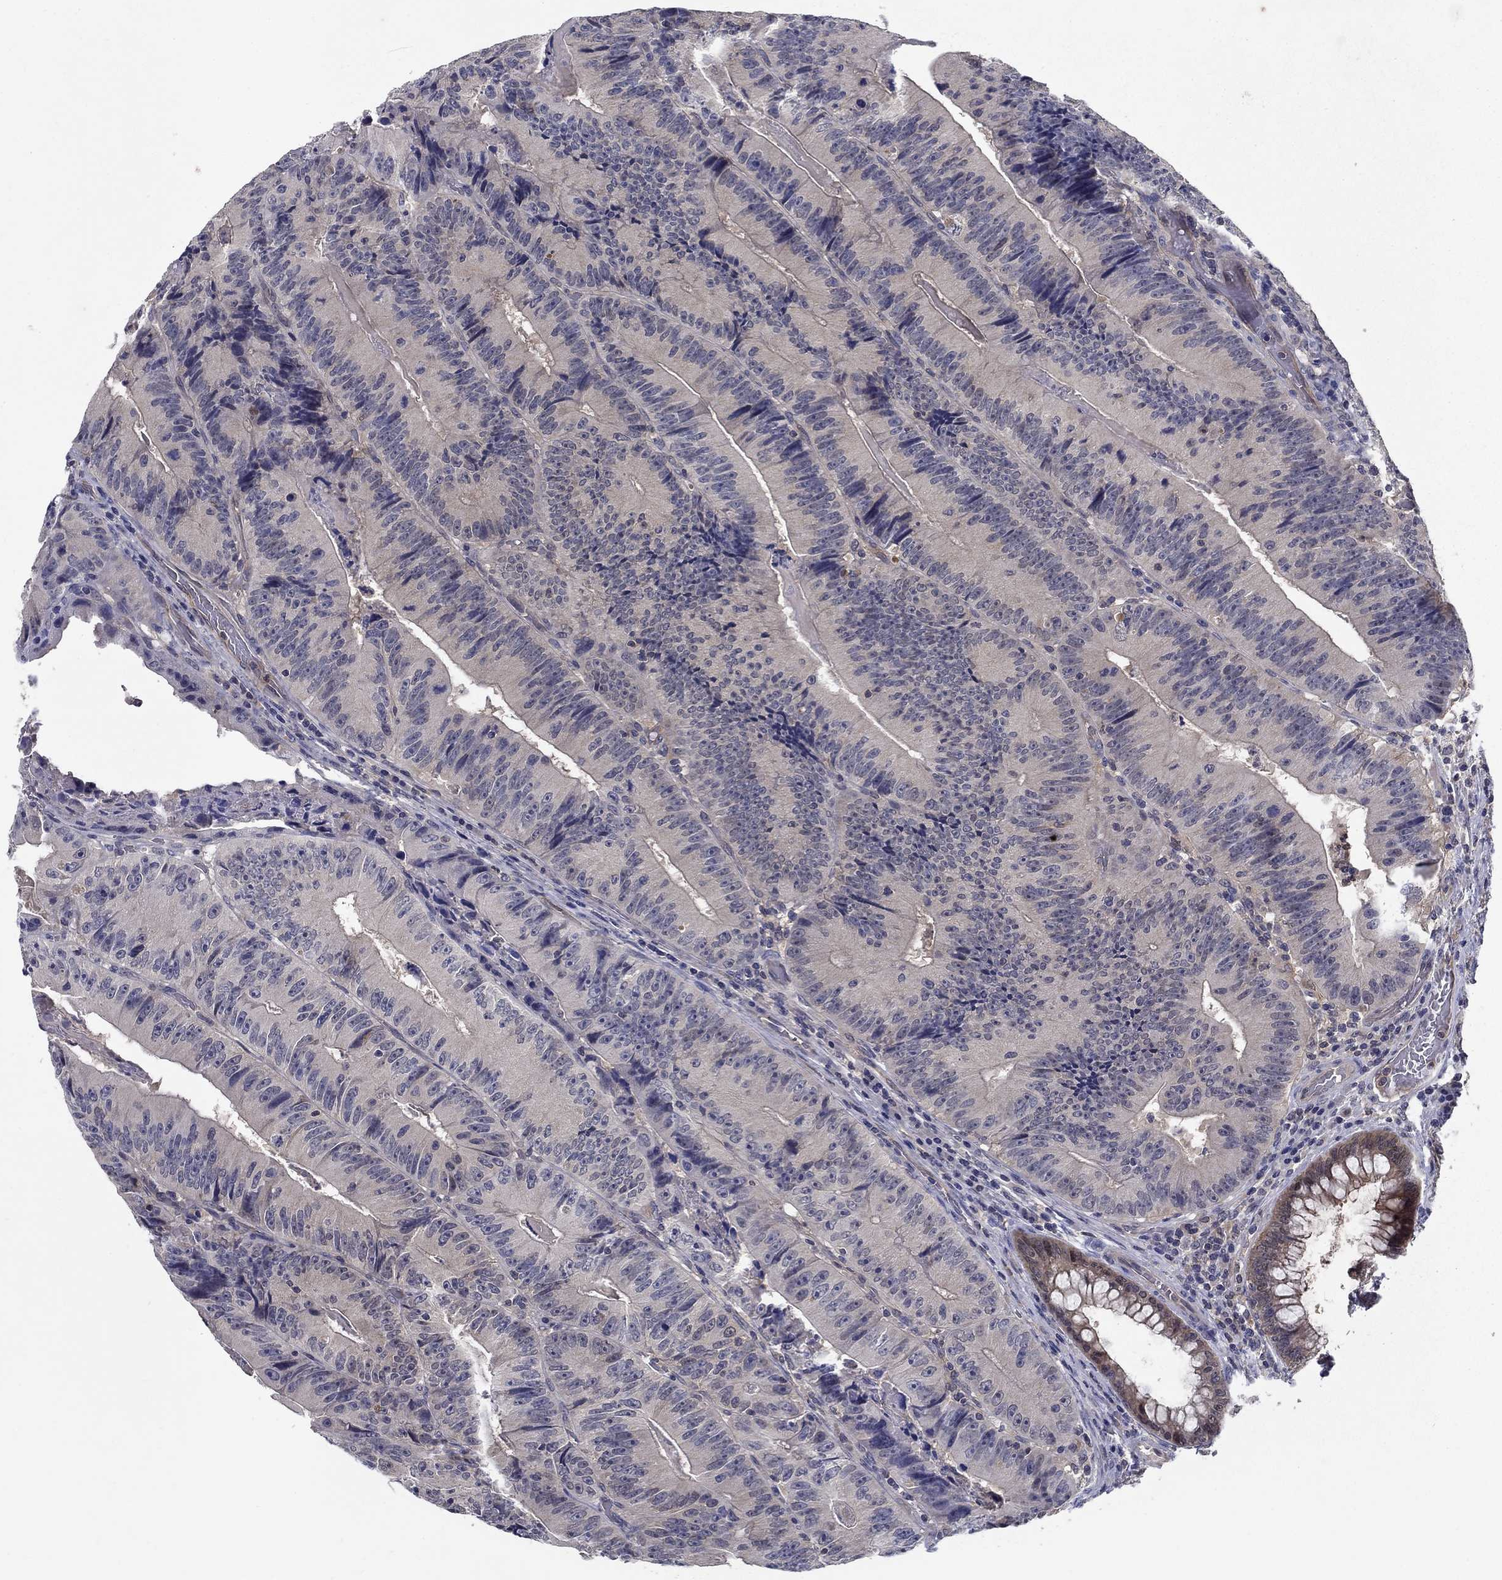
{"staining": {"intensity": "negative", "quantity": "none", "location": "none"}, "tissue": "colorectal cancer", "cell_type": "Tumor cells", "image_type": "cancer", "snomed": [{"axis": "morphology", "description": "Adenocarcinoma, NOS"}, {"axis": "topography", "description": "Colon"}], "caption": "IHC of colorectal cancer (adenocarcinoma) shows no staining in tumor cells.", "gene": "GLTP", "patient": {"sex": "female", "age": 86}}